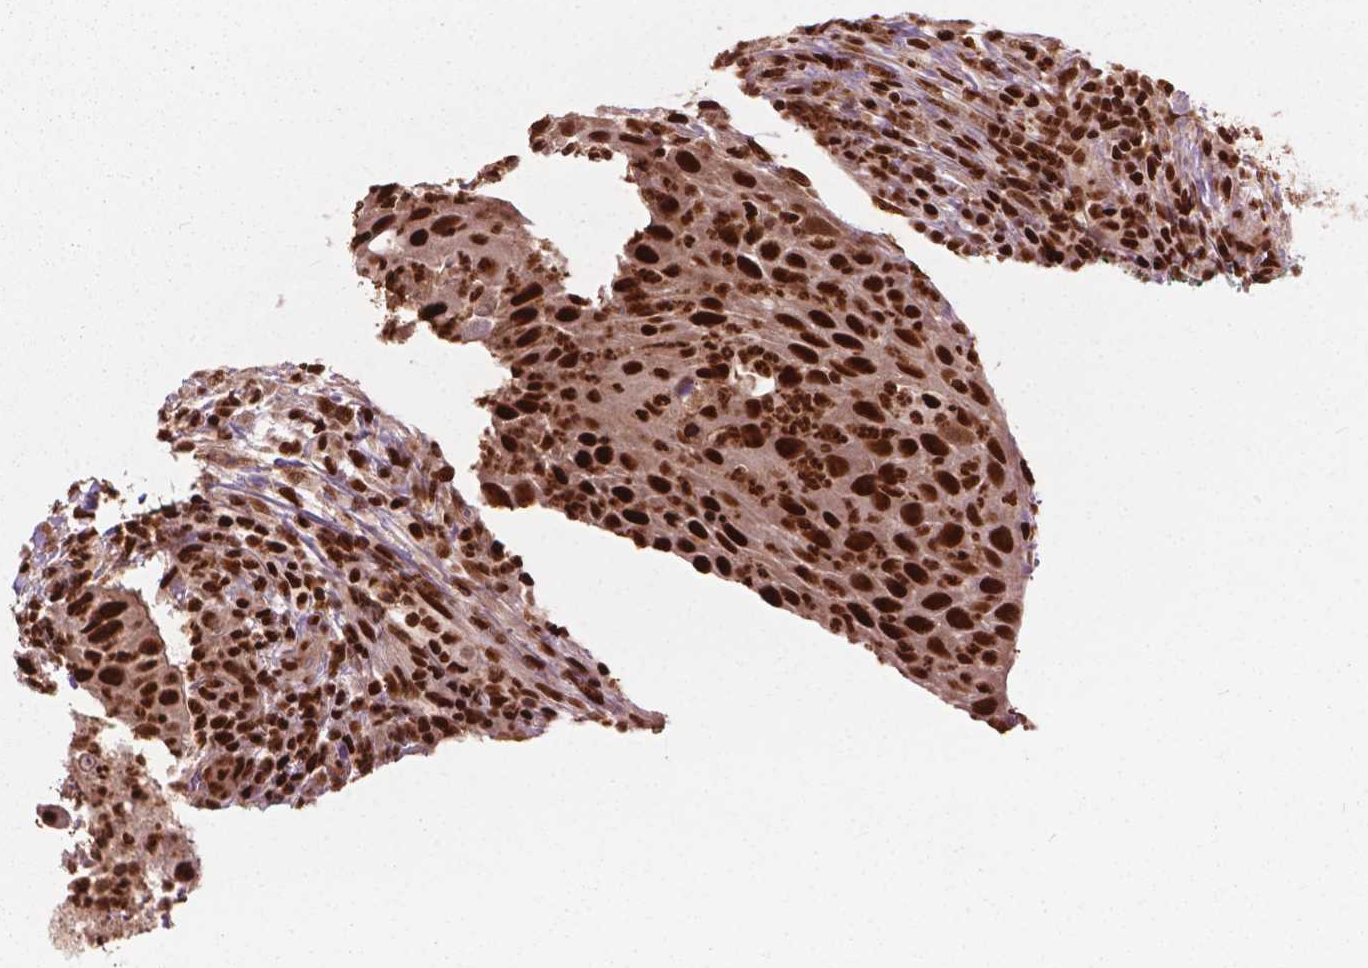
{"staining": {"intensity": "strong", "quantity": ">75%", "location": "nuclear"}, "tissue": "head and neck cancer", "cell_type": "Tumor cells", "image_type": "cancer", "snomed": [{"axis": "morphology", "description": "Squamous cell carcinoma, NOS"}, {"axis": "topography", "description": "Head-Neck"}], "caption": "The micrograph displays a brown stain indicating the presence of a protein in the nuclear of tumor cells in squamous cell carcinoma (head and neck). (DAB (3,3'-diaminobenzidine) IHC, brown staining for protein, blue staining for nuclei).", "gene": "ANP32B", "patient": {"sex": "male", "age": 69}}